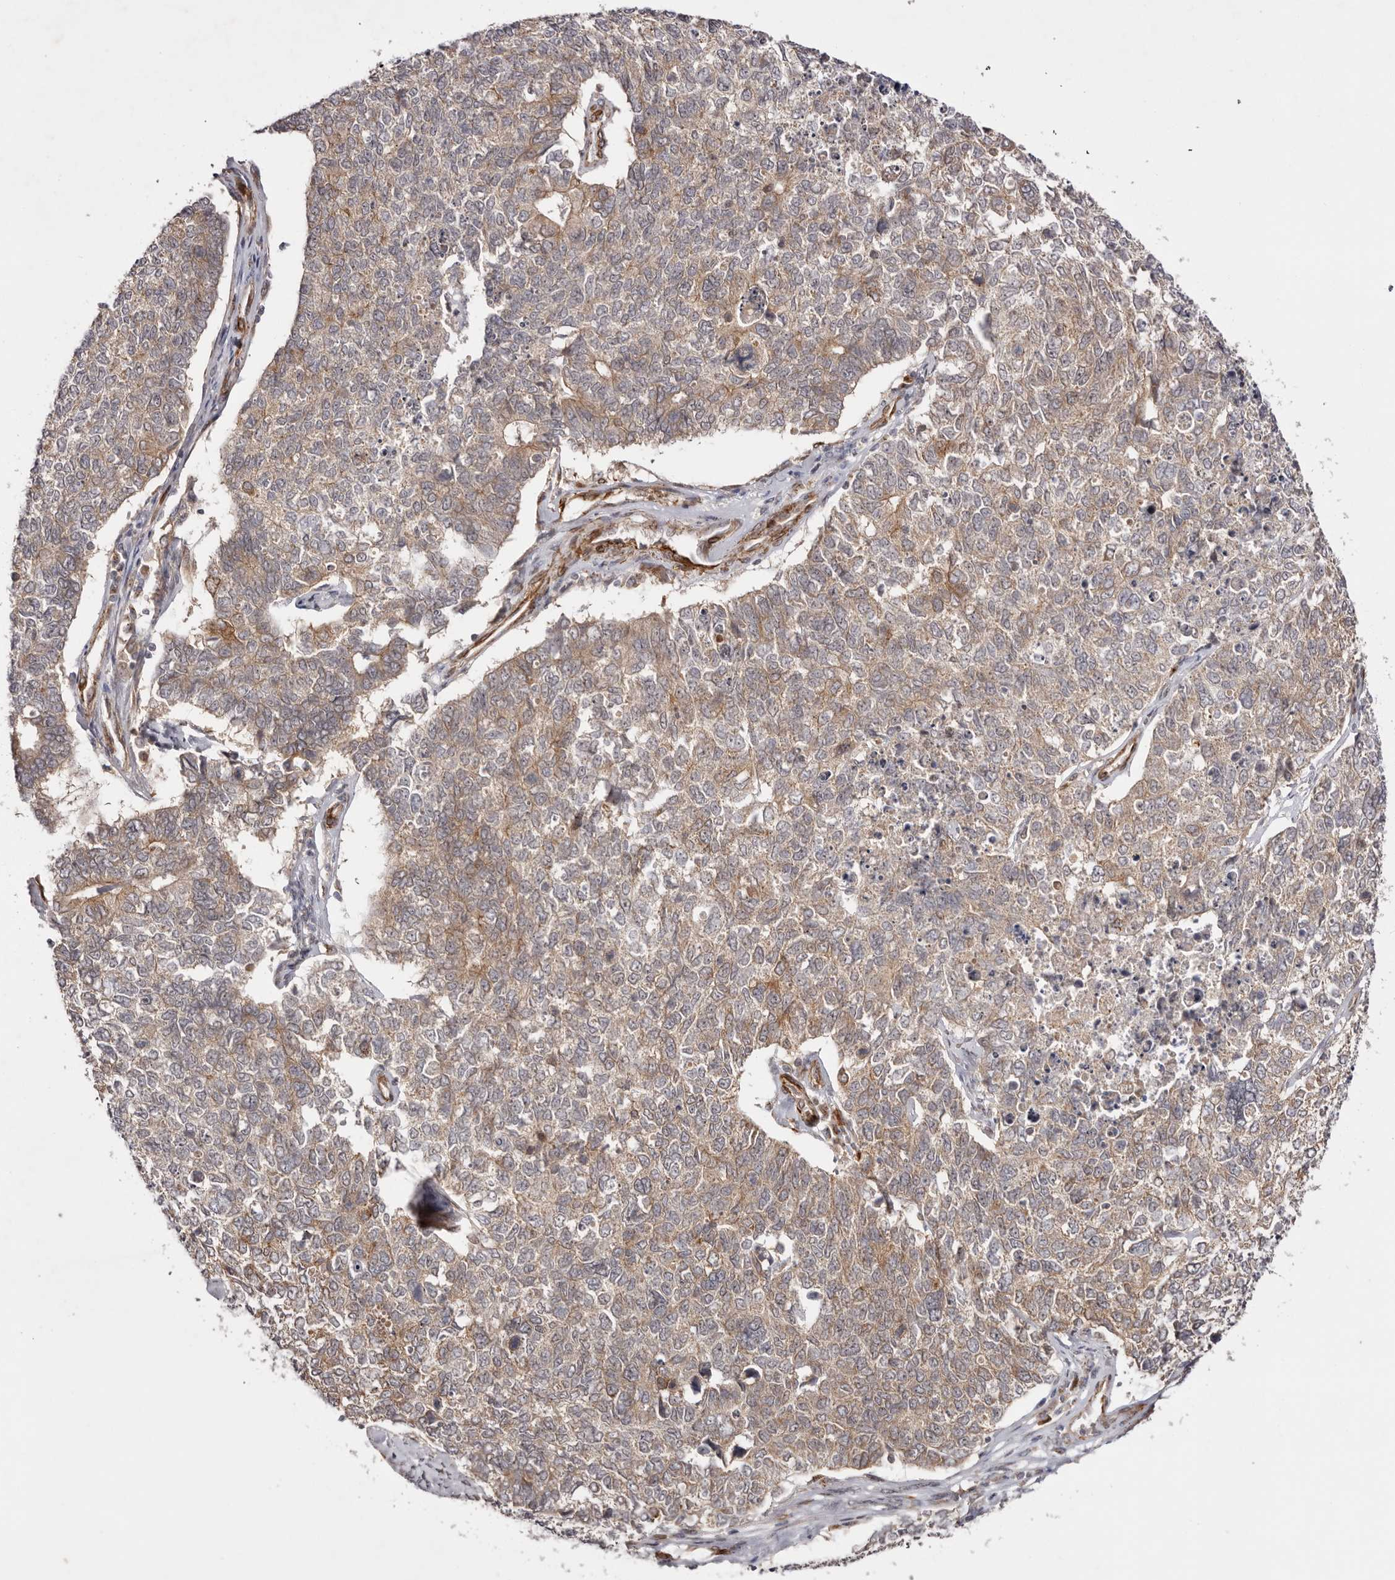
{"staining": {"intensity": "moderate", "quantity": ">75%", "location": "cytoplasmic/membranous"}, "tissue": "cervical cancer", "cell_type": "Tumor cells", "image_type": "cancer", "snomed": [{"axis": "morphology", "description": "Squamous cell carcinoma, NOS"}, {"axis": "topography", "description": "Cervix"}], "caption": "Brown immunohistochemical staining in cervical cancer reveals moderate cytoplasmic/membranous expression in about >75% of tumor cells.", "gene": "MICAL2", "patient": {"sex": "female", "age": 63}}